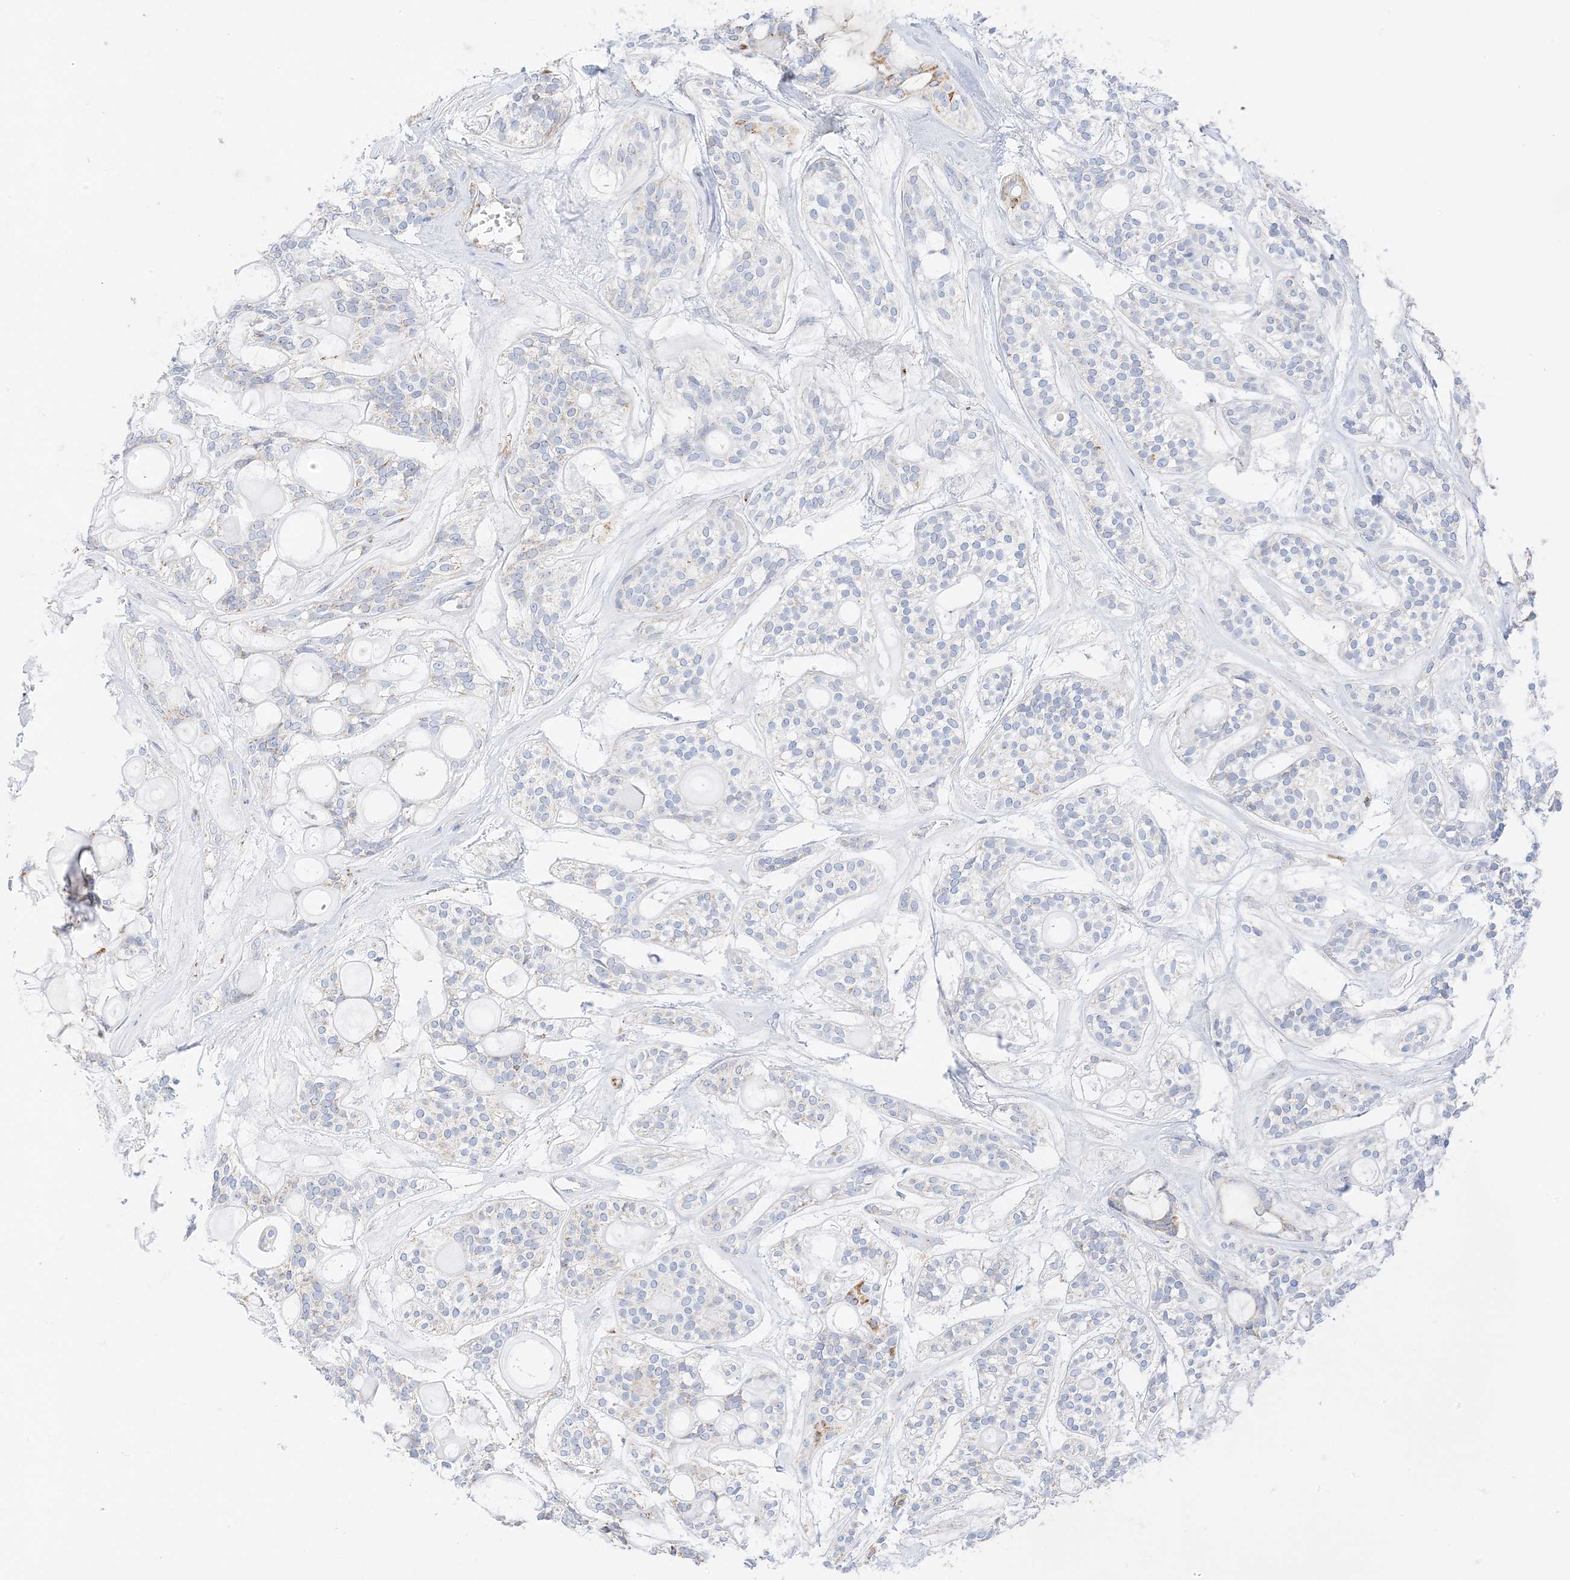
{"staining": {"intensity": "moderate", "quantity": "<25%", "location": "cytoplasmic/membranous"}, "tissue": "head and neck cancer", "cell_type": "Tumor cells", "image_type": "cancer", "snomed": [{"axis": "morphology", "description": "Adenocarcinoma, NOS"}, {"axis": "topography", "description": "Head-Neck"}], "caption": "Immunohistochemistry of adenocarcinoma (head and neck) demonstrates low levels of moderate cytoplasmic/membranous positivity in approximately <25% of tumor cells.", "gene": "CAPN13", "patient": {"sex": "male", "age": 66}}